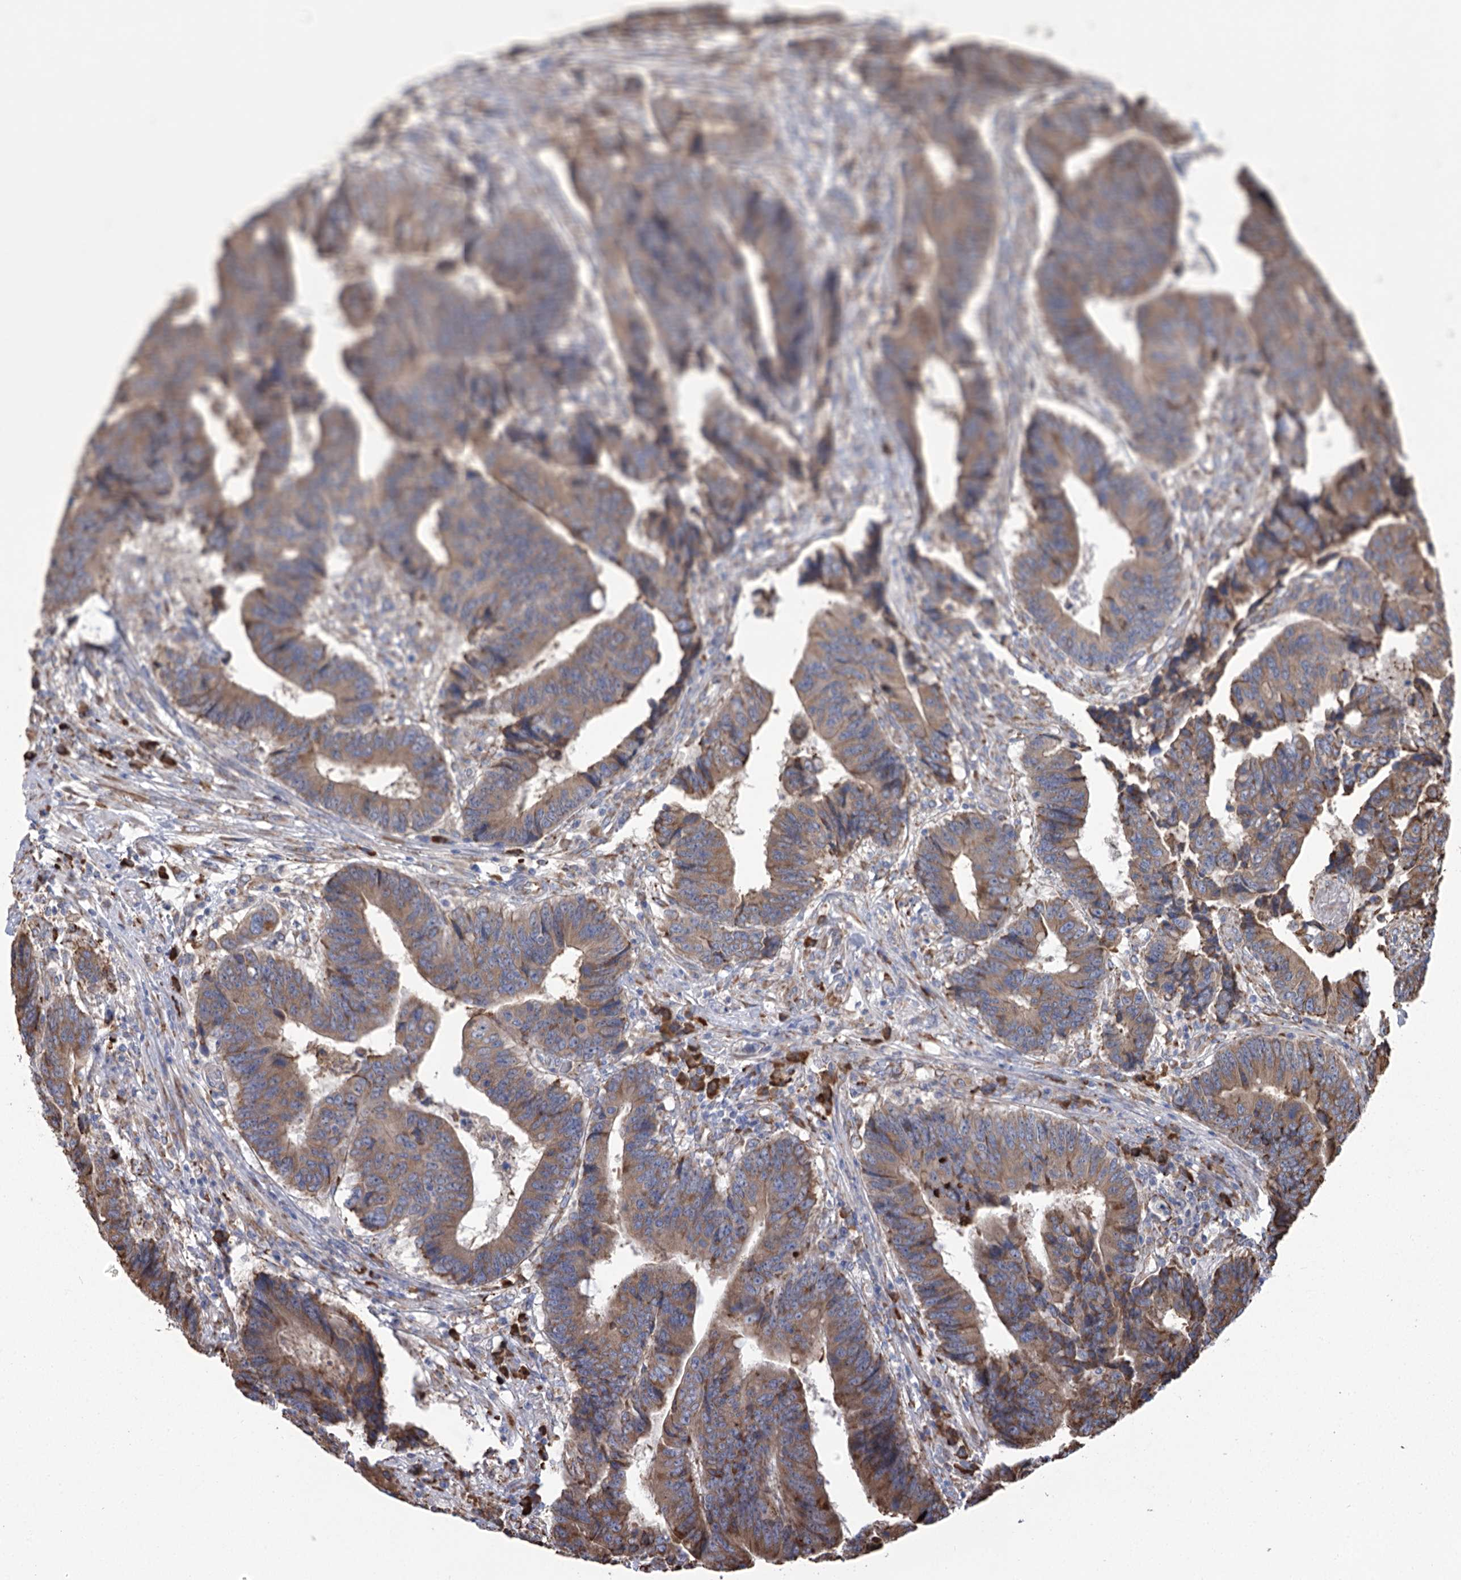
{"staining": {"intensity": "moderate", "quantity": ">75%", "location": "cytoplasmic/membranous"}, "tissue": "colorectal cancer", "cell_type": "Tumor cells", "image_type": "cancer", "snomed": [{"axis": "morphology", "description": "Adenocarcinoma, NOS"}, {"axis": "topography", "description": "Rectum"}], "caption": "Colorectal cancer stained for a protein reveals moderate cytoplasmic/membranous positivity in tumor cells.", "gene": "METTL24", "patient": {"sex": "male", "age": 84}}